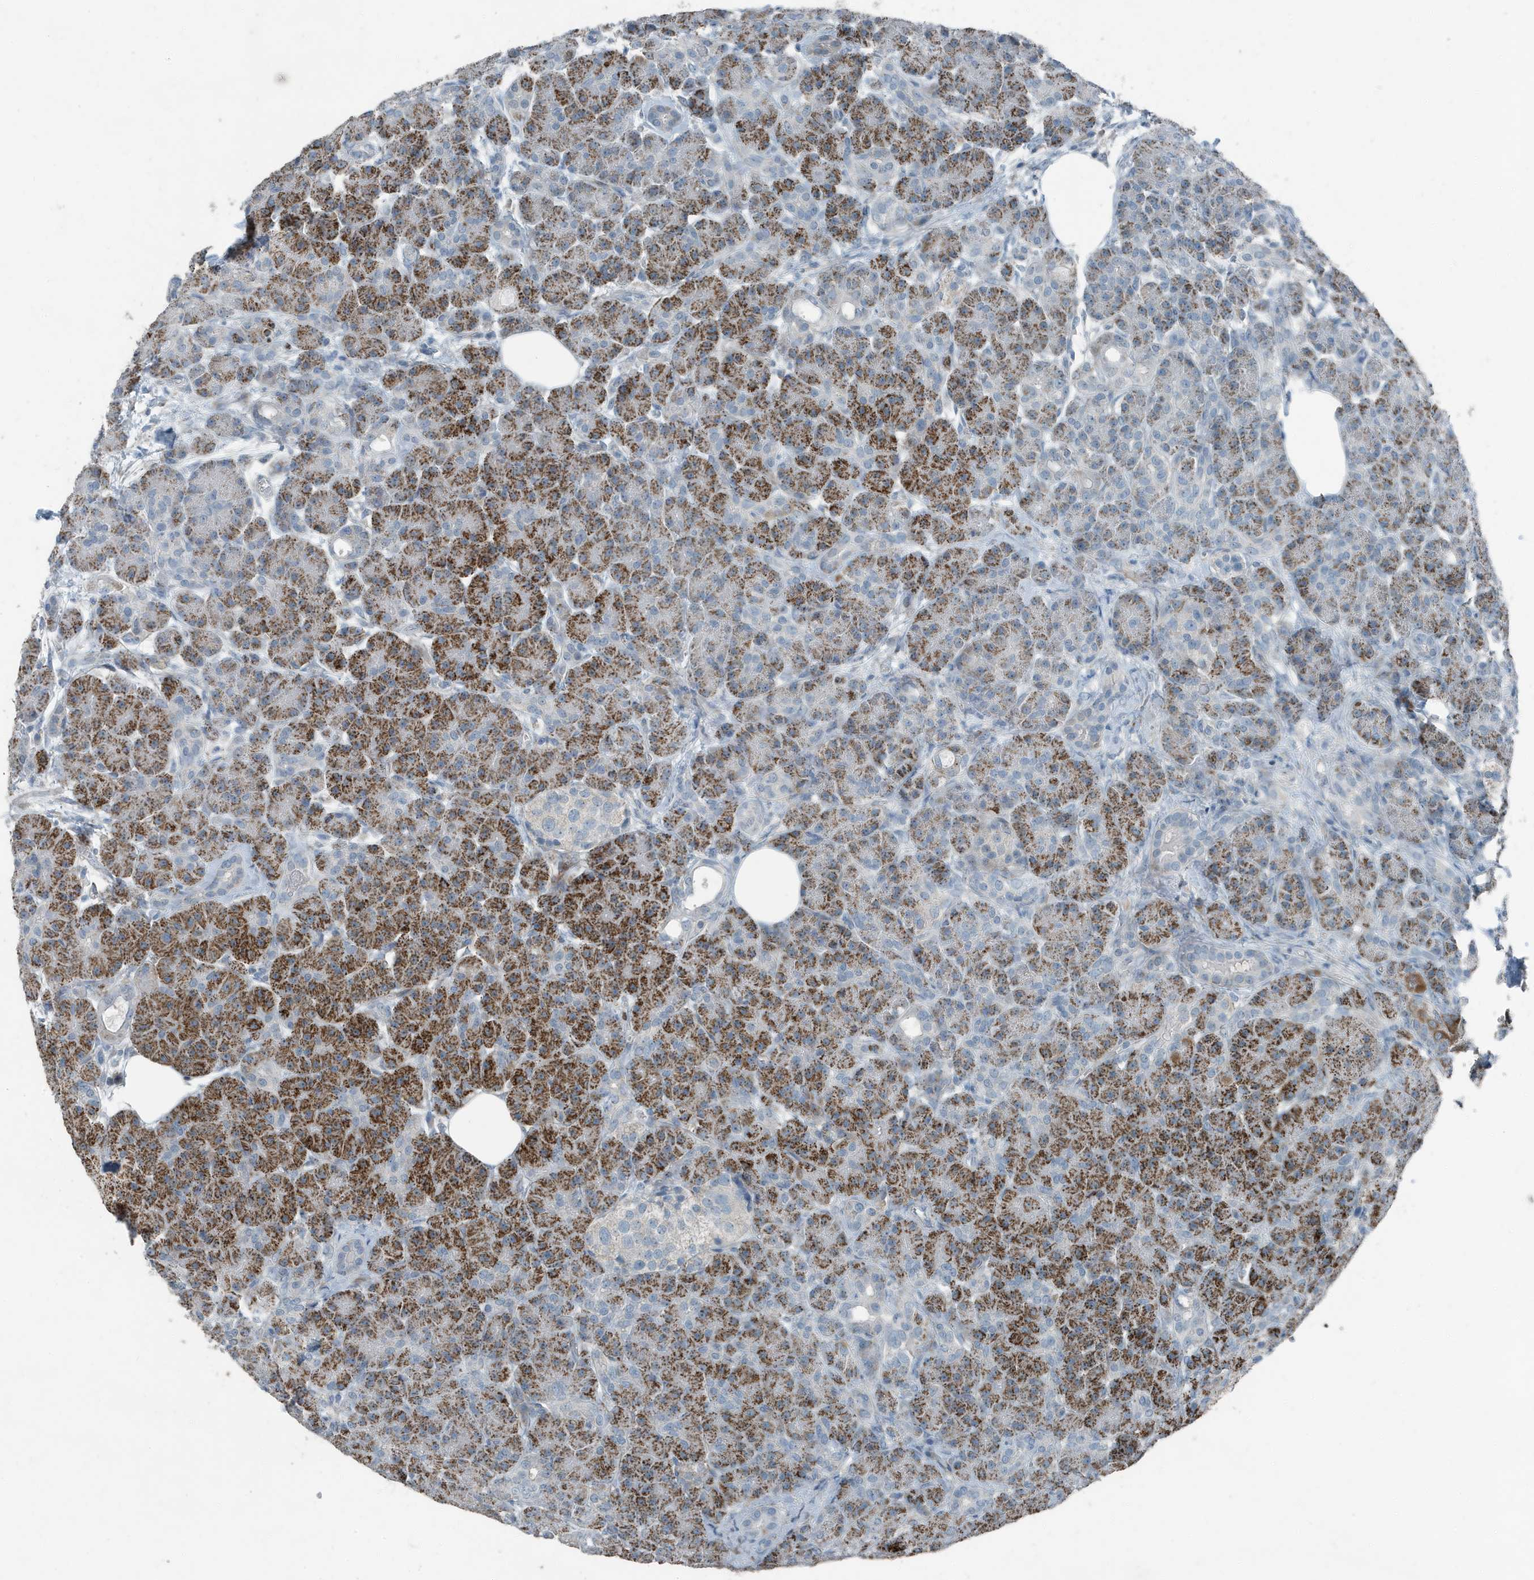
{"staining": {"intensity": "strong", "quantity": ">75%", "location": "cytoplasmic/membranous"}, "tissue": "pancreas", "cell_type": "Exocrine glandular cells", "image_type": "normal", "snomed": [{"axis": "morphology", "description": "Normal tissue, NOS"}, {"axis": "topography", "description": "Pancreas"}], "caption": "Normal pancreas displays strong cytoplasmic/membranous positivity in about >75% of exocrine glandular cells, visualized by immunohistochemistry.", "gene": "FAM162A", "patient": {"sex": "male", "age": 63}}